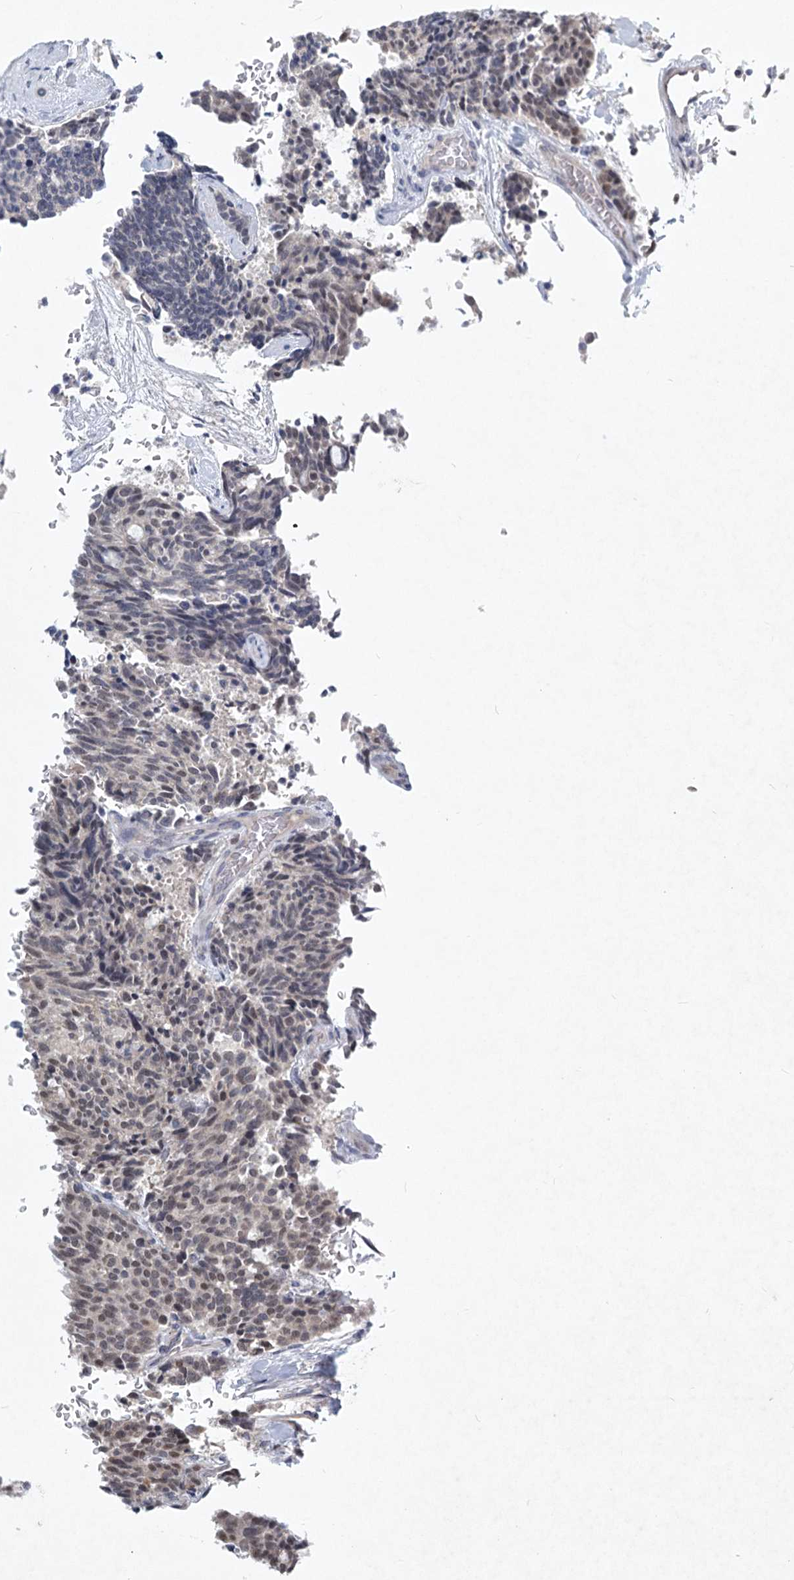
{"staining": {"intensity": "negative", "quantity": "none", "location": "none"}, "tissue": "carcinoid", "cell_type": "Tumor cells", "image_type": "cancer", "snomed": [{"axis": "morphology", "description": "Carcinoid, malignant, NOS"}, {"axis": "topography", "description": "Pancreas"}], "caption": "This is an immunohistochemistry image of carcinoid. There is no staining in tumor cells.", "gene": "STAP1", "patient": {"sex": "female", "age": 54}}